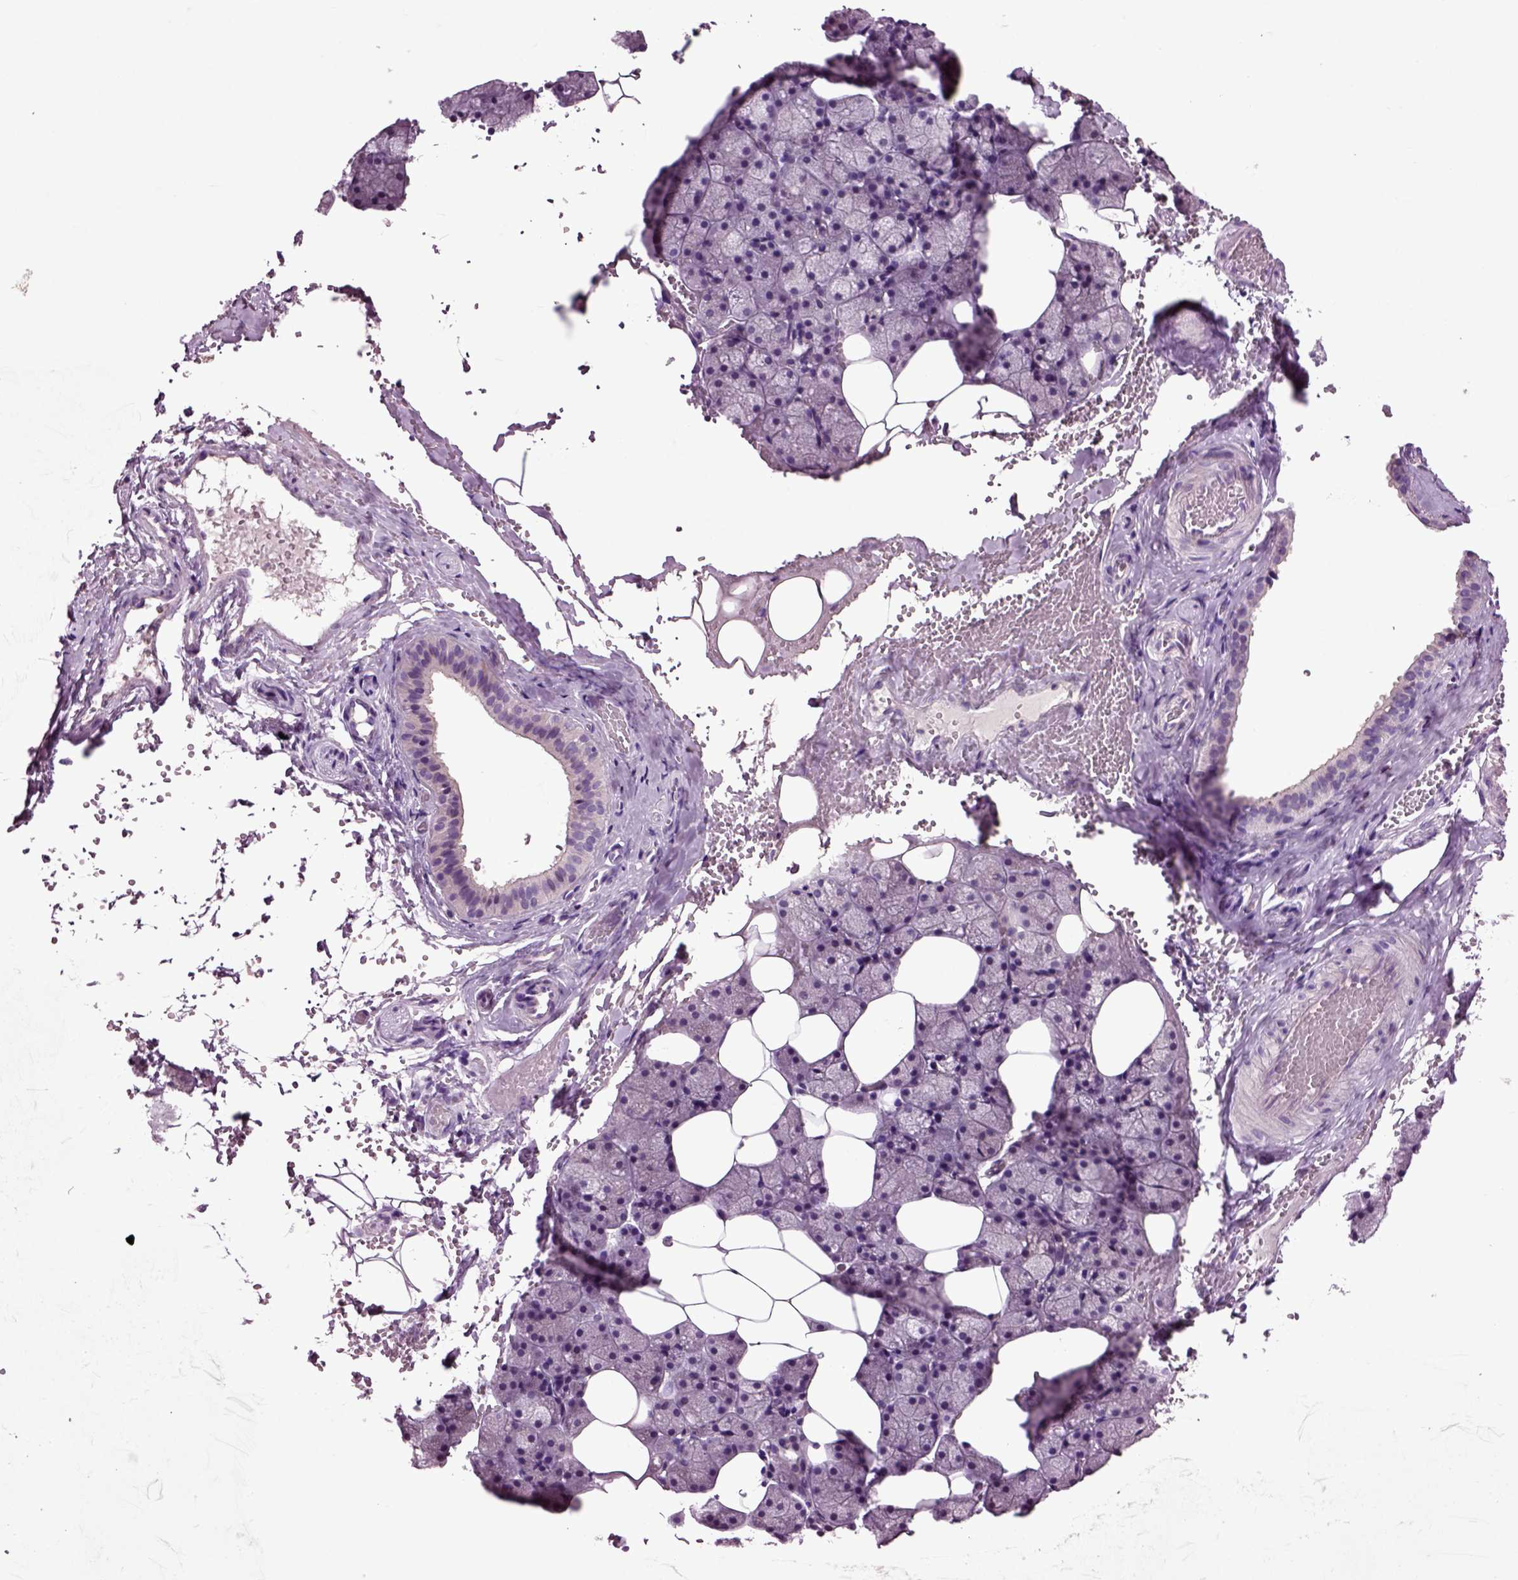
{"staining": {"intensity": "negative", "quantity": "none", "location": "none"}, "tissue": "salivary gland", "cell_type": "Glandular cells", "image_type": "normal", "snomed": [{"axis": "morphology", "description": "Normal tissue, NOS"}, {"axis": "topography", "description": "Salivary gland"}], "caption": "Immunohistochemistry (IHC) histopathology image of benign salivary gland stained for a protein (brown), which demonstrates no staining in glandular cells.", "gene": "CRHR1", "patient": {"sex": "male", "age": 38}}